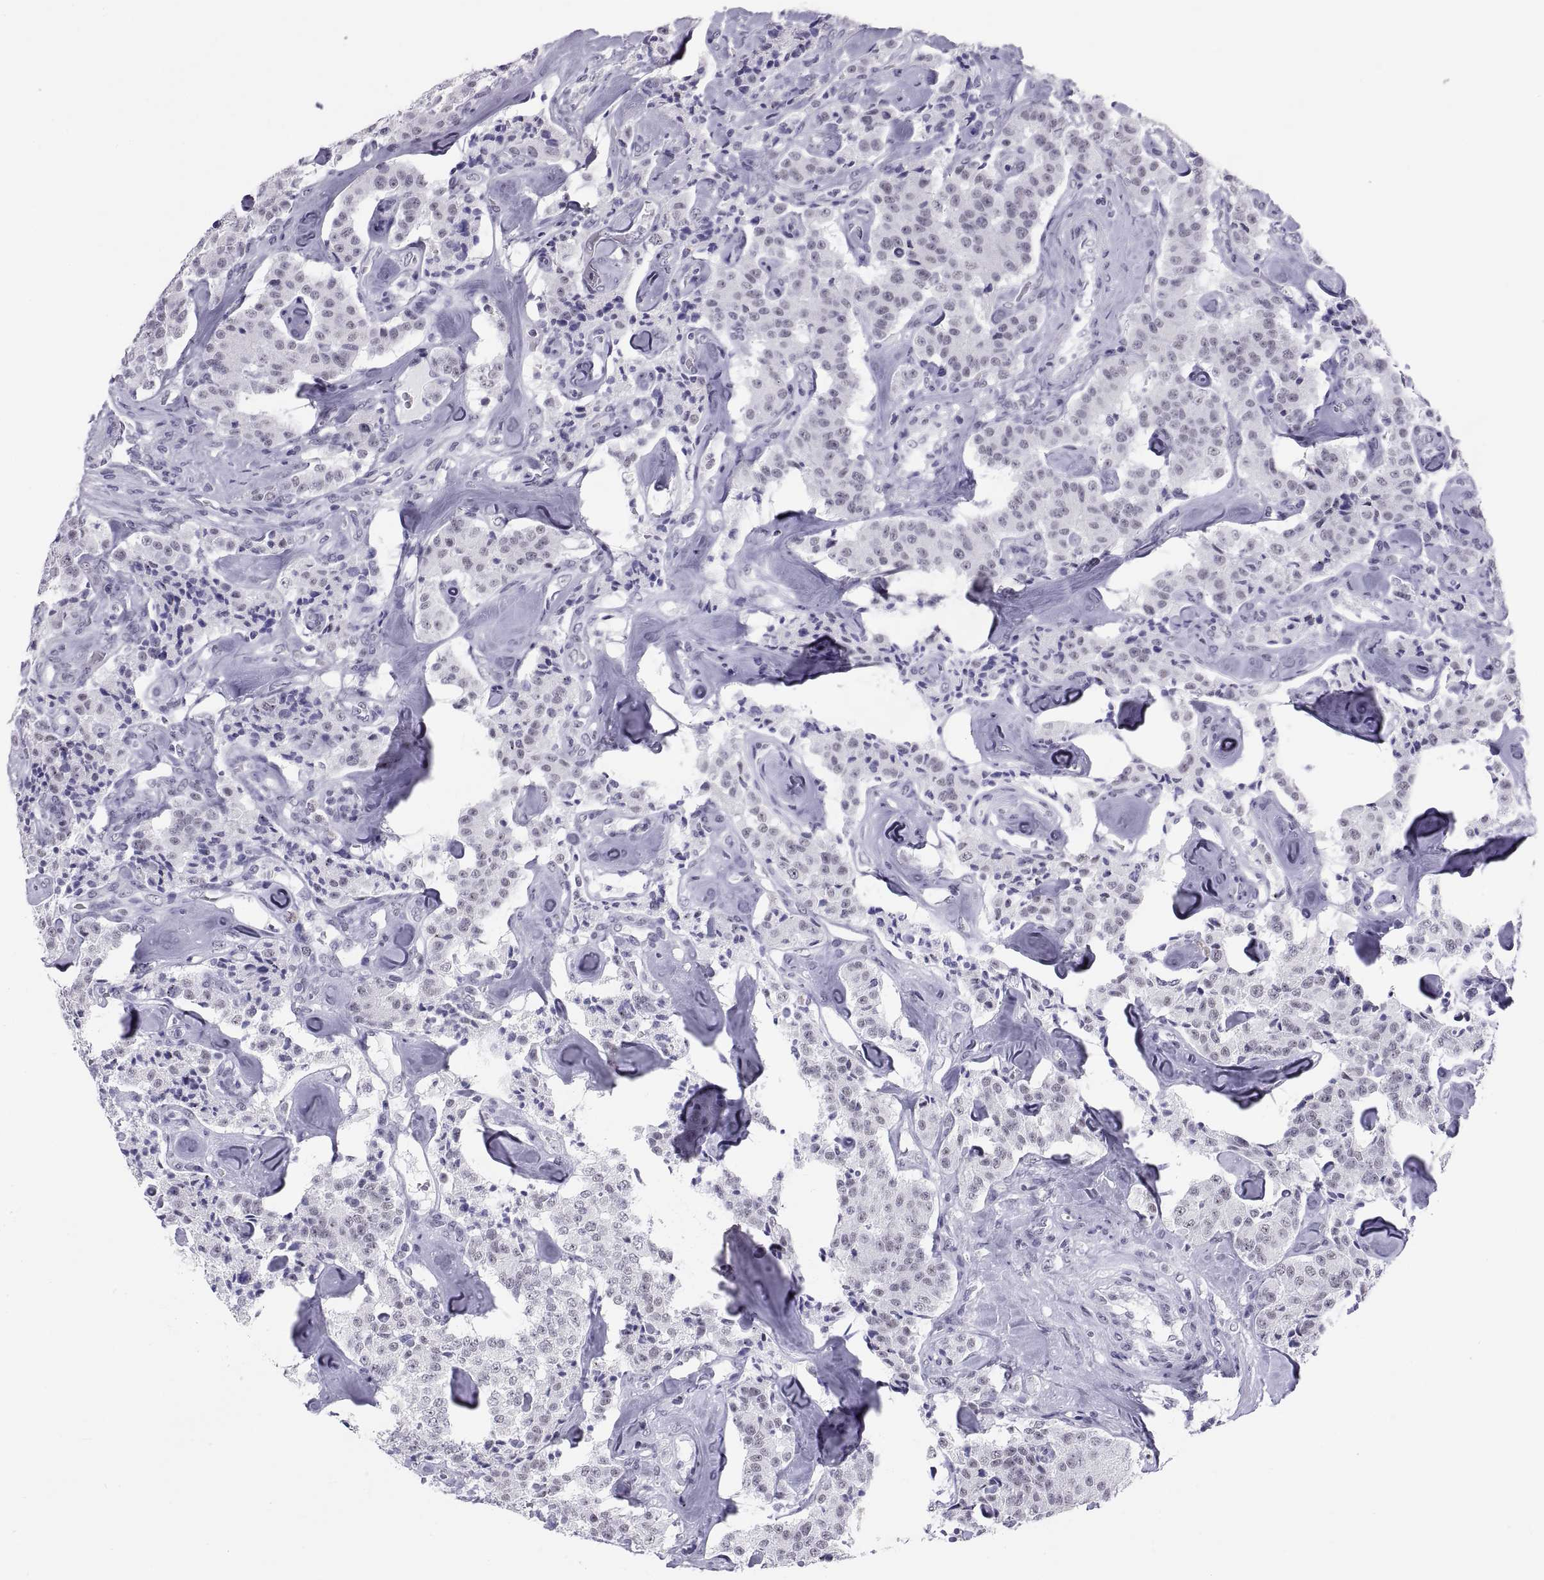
{"staining": {"intensity": "negative", "quantity": "none", "location": "none"}, "tissue": "carcinoid", "cell_type": "Tumor cells", "image_type": "cancer", "snomed": [{"axis": "morphology", "description": "Carcinoid, malignant, NOS"}, {"axis": "topography", "description": "Pancreas"}], "caption": "Tumor cells are negative for brown protein staining in carcinoid (malignant). The staining was performed using DAB to visualize the protein expression in brown, while the nuclei were stained in blue with hematoxylin (Magnification: 20x).", "gene": "NEUROD6", "patient": {"sex": "male", "age": 41}}